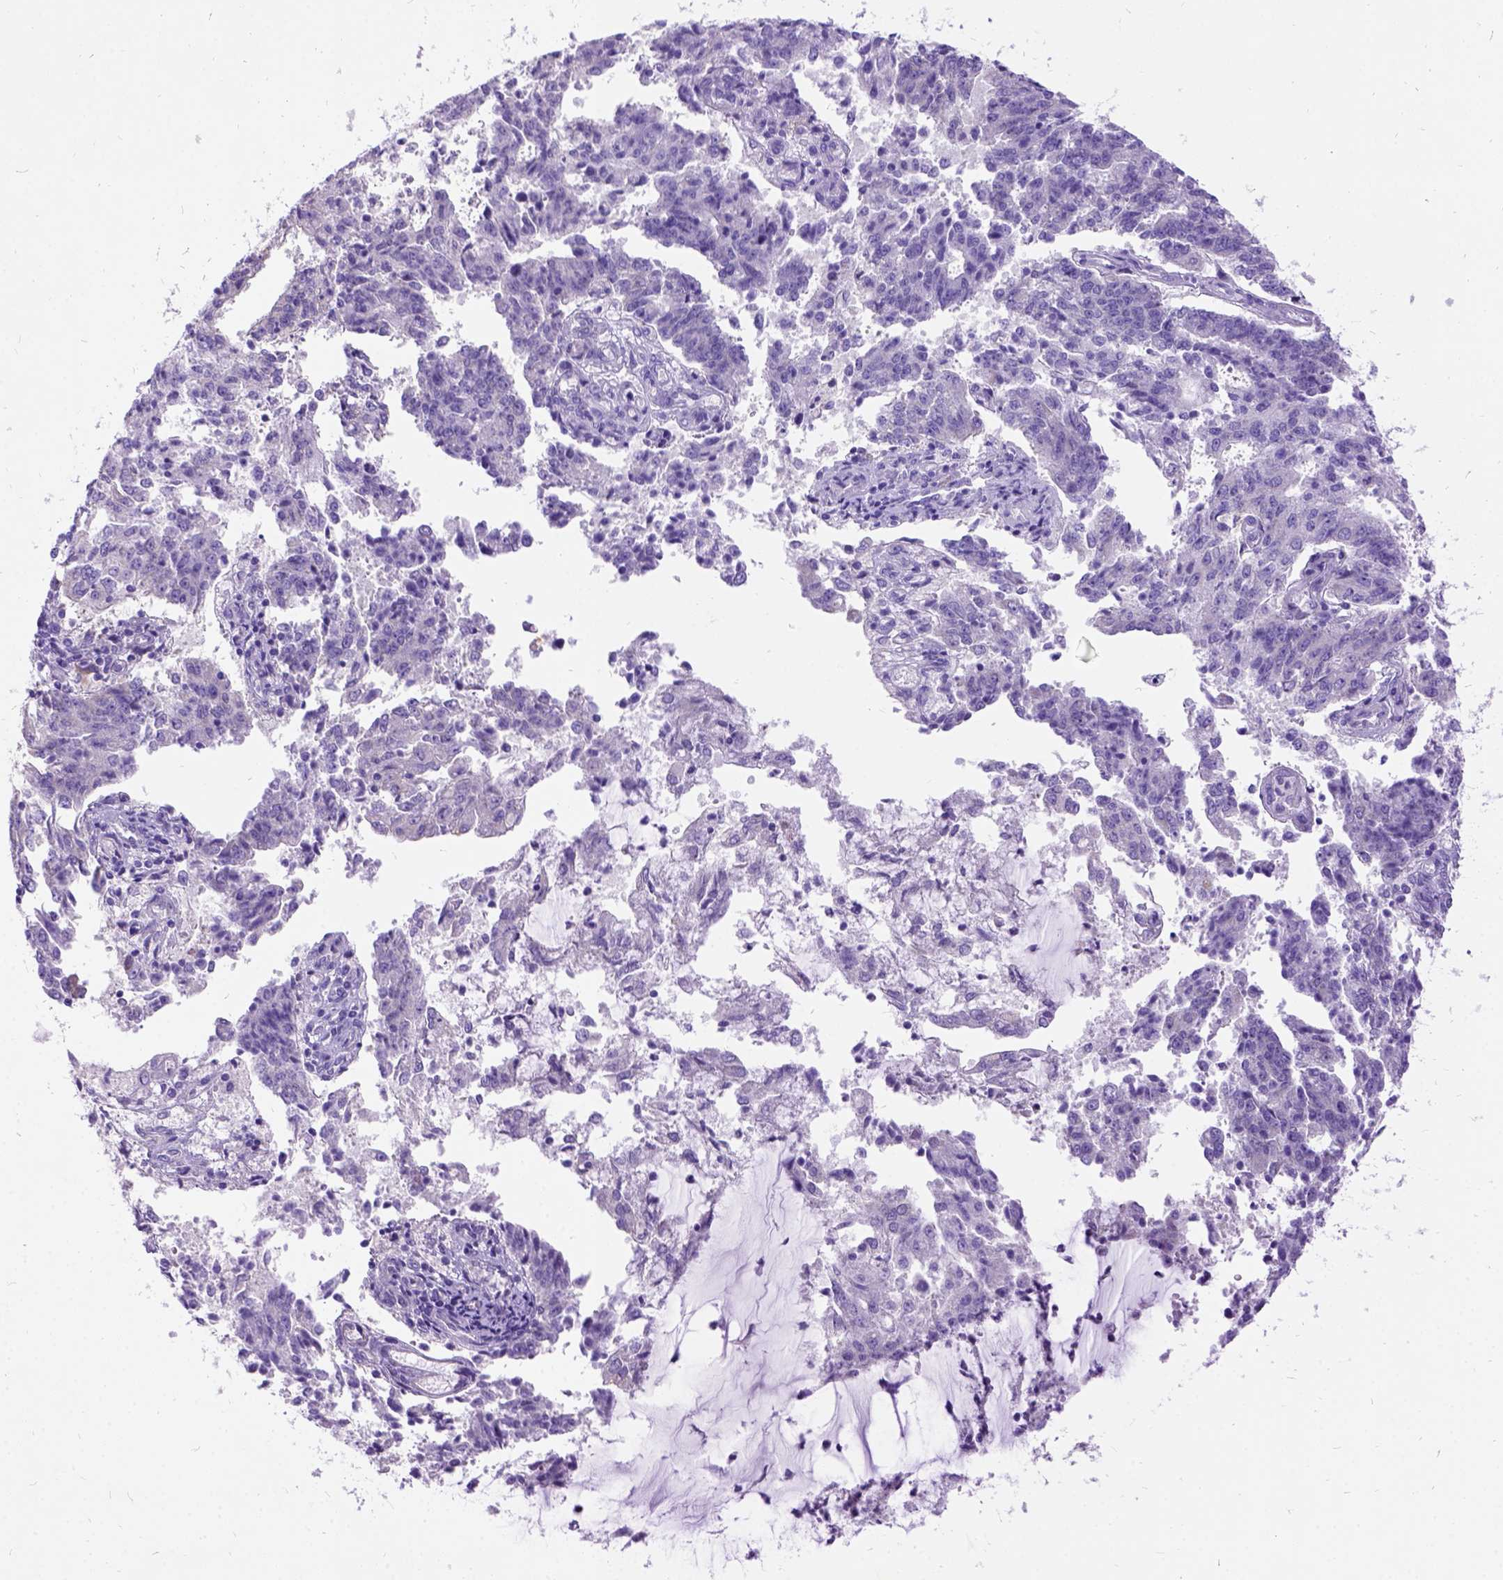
{"staining": {"intensity": "negative", "quantity": "none", "location": "none"}, "tissue": "endometrial cancer", "cell_type": "Tumor cells", "image_type": "cancer", "snomed": [{"axis": "morphology", "description": "Adenocarcinoma, NOS"}, {"axis": "topography", "description": "Endometrium"}], "caption": "Immunohistochemistry micrograph of neoplastic tissue: human endometrial cancer (adenocarcinoma) stained with DAB displays no significant protein expression in tumor cells.", "gene": "CFAP54", "patient": {"sex": "female", "age": 82}}